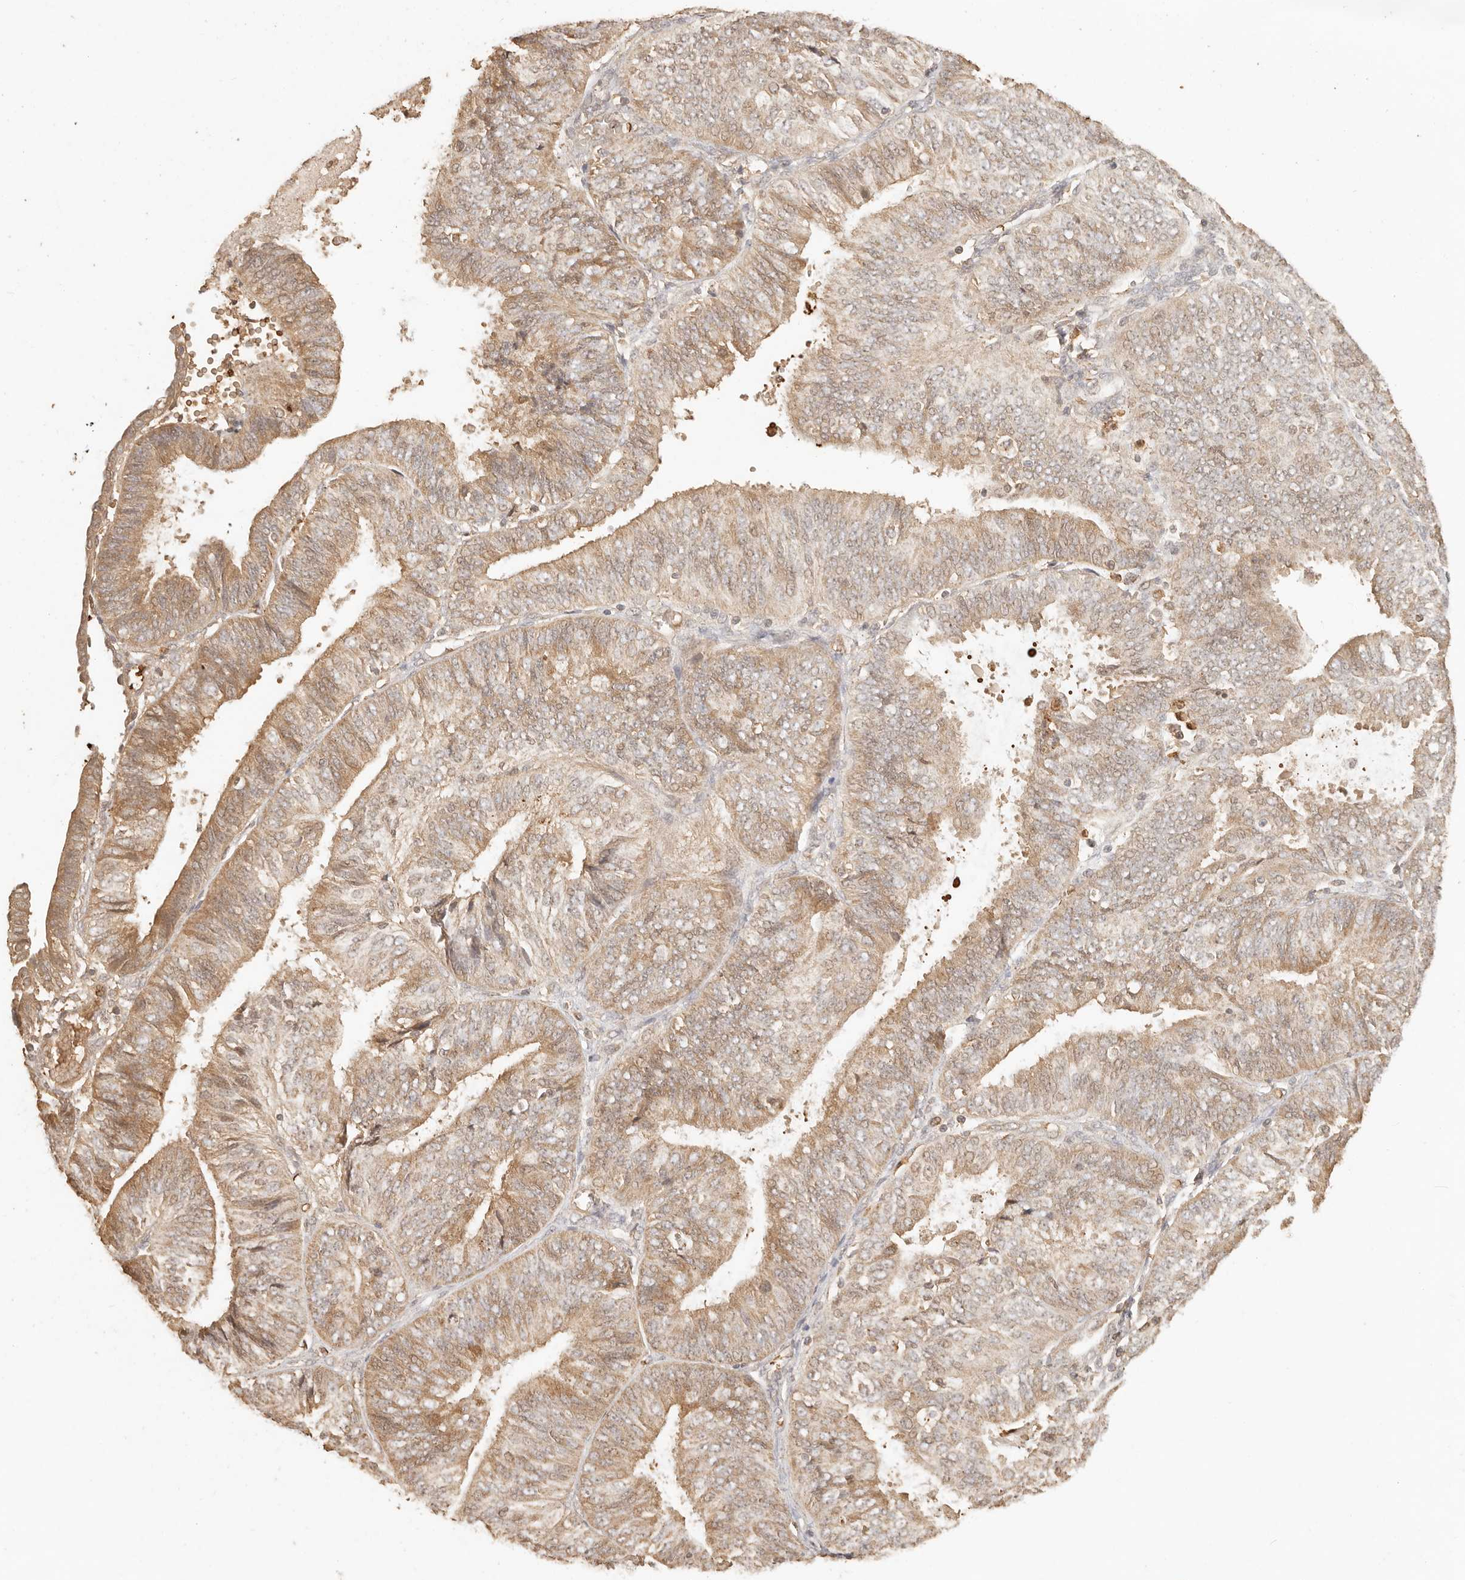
{"staining": {"intensity": "weak", "quantity": ">75%", "location": "cytoplasmic/membranous,nuclear"}, "tissue": "endometrial cancer", "cell_type": "Tumor cells", "image_type": "cancer", "snomed": [{"axis": "morphology", "description": "Adenocarcinoma, NOS"}, {"axis": "topography", "description": "Endometrium"}], "caption": "Human endometrial adenocarcinoma stained for a protein (brown) shows weak cytoplasmic/membranous and nuclear positive expression in about >75% of tumor cells.", "gene": "INTS11", "patient": {"sex": "female", "age": 58}}